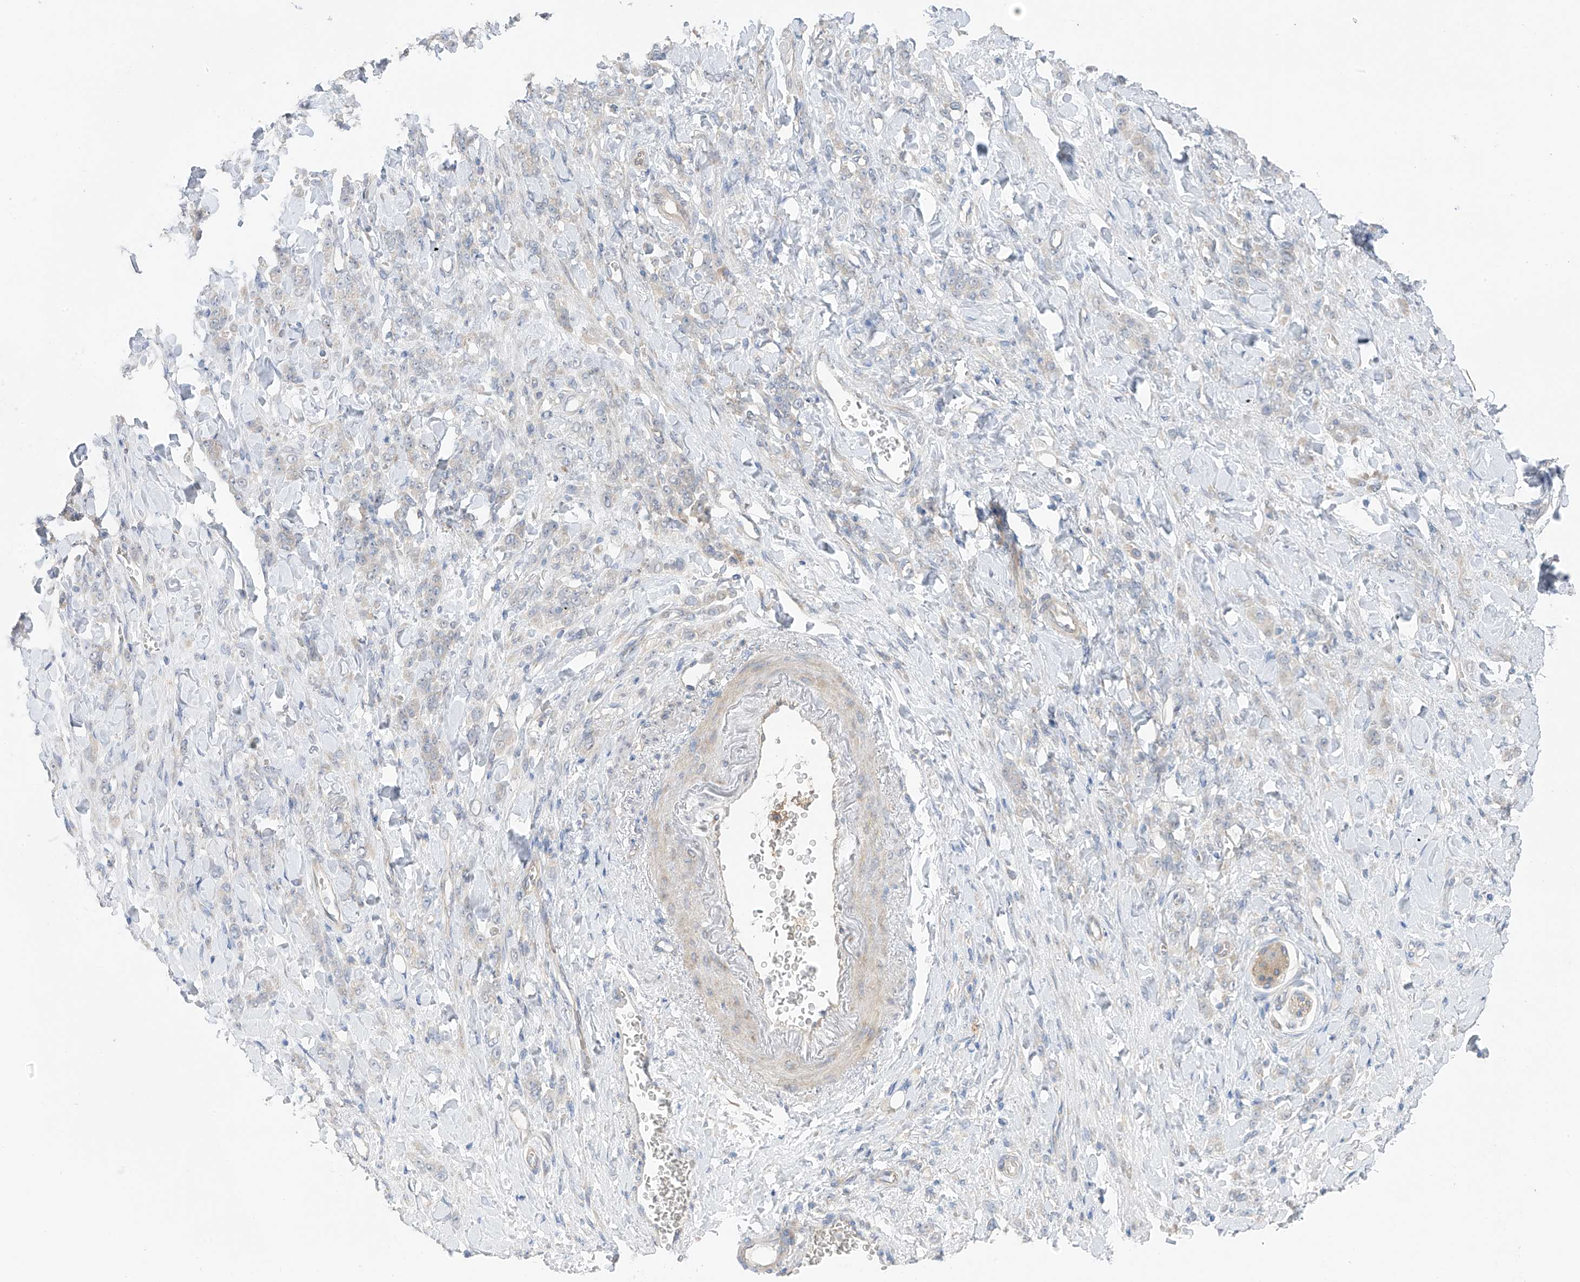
{"staining": {"intensity": "negative", "quantity": "none", "location": "none"}, "tissue": "stomach cancer", "cell_type": "Tumor cells", "image_type": "cancer", "snomed": [{"axis": "morphology", "description": "Normal tissue, NOS"}, {"axis": "morphology", "description": "Adenocarcinoma, NOS"}, {"axis": "topography", "description": "Stomach"}], "caption": "IHC of stomach adenocarcinoma demonstrates no positivity in tumor cells.", "gene": "NALCN", "patient": {"sex": "male", "age": 82}}